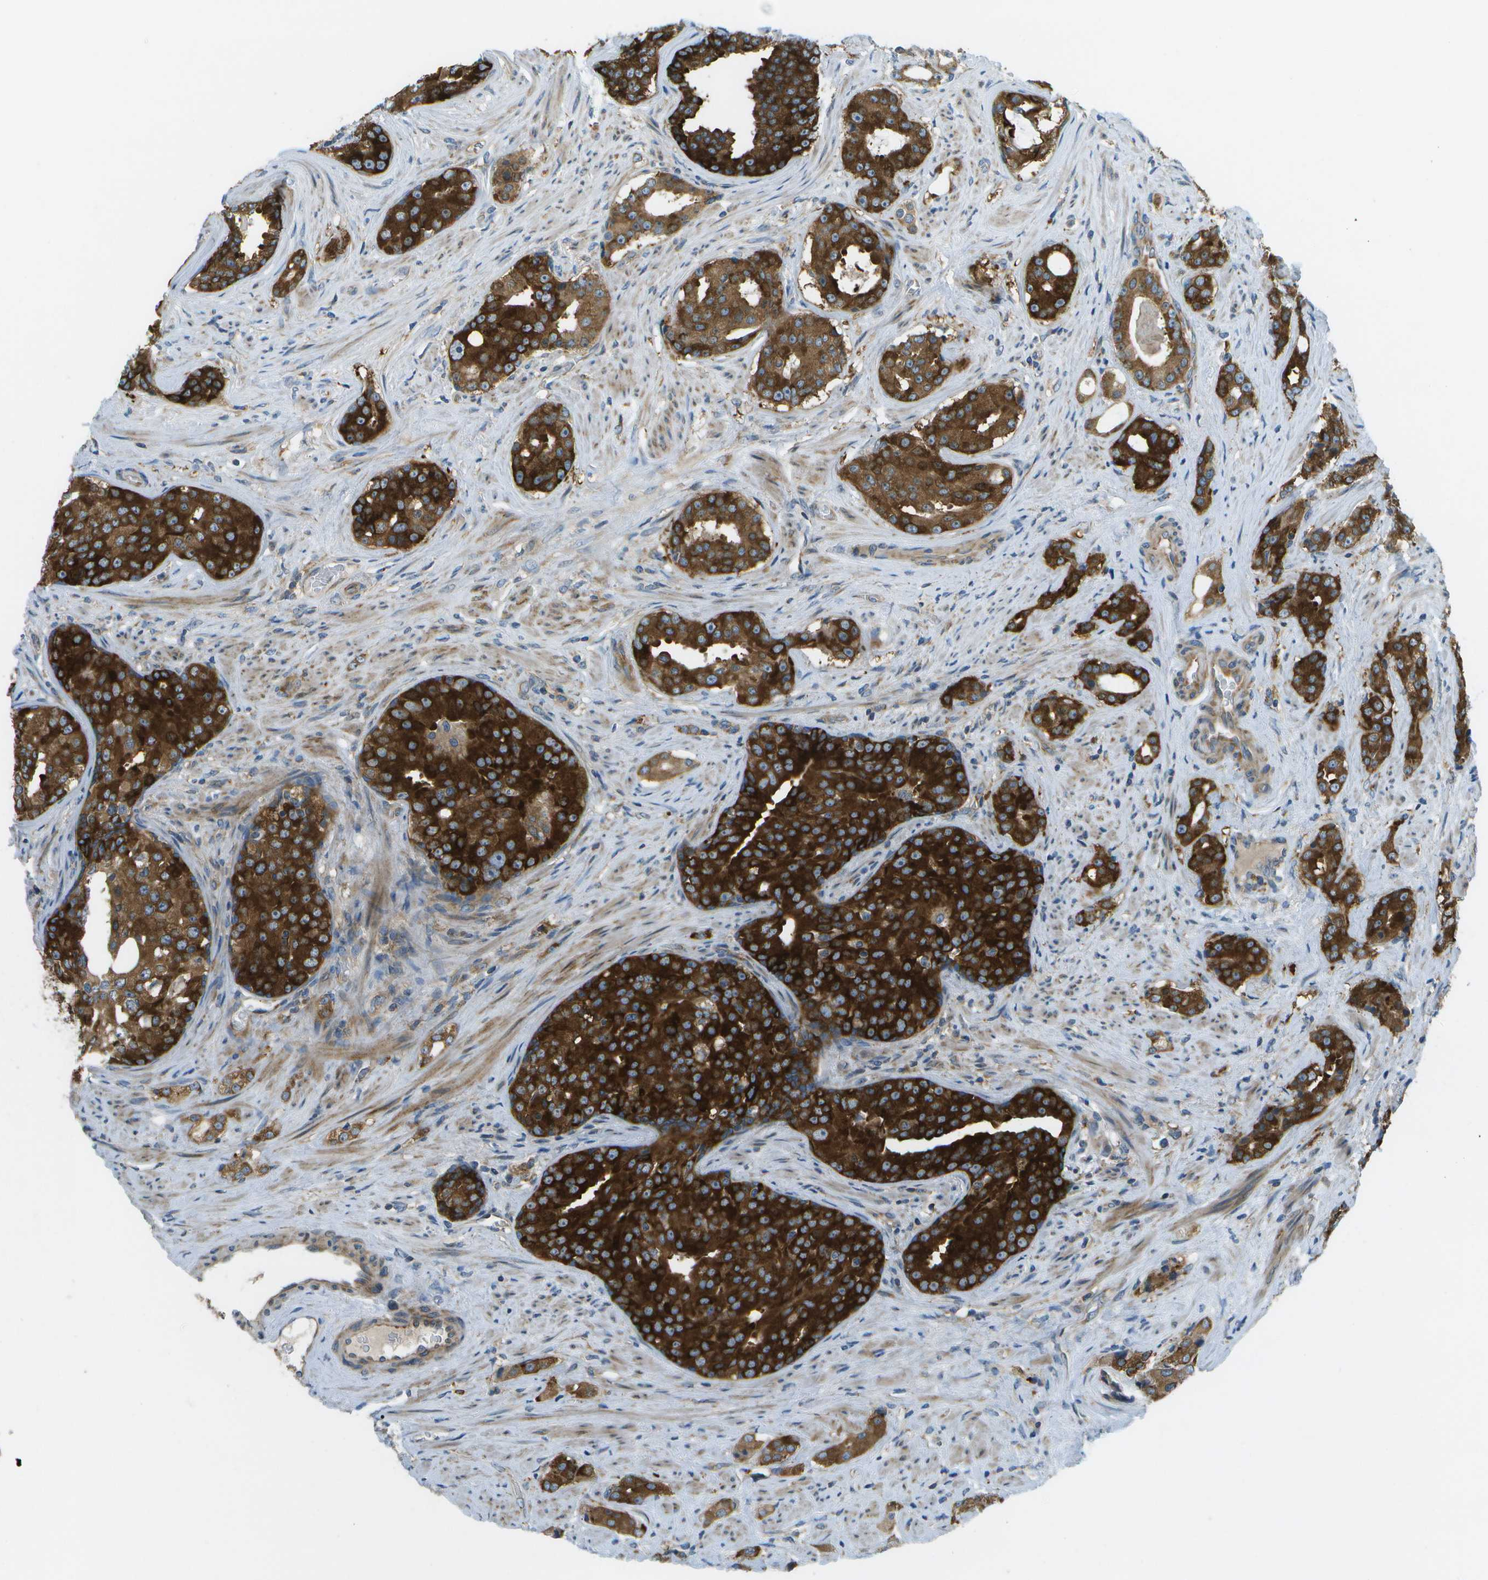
{"staining": {"intensity": "strong", "quantity": ">75%", "location": "cytoplasmic/membranous"}, "tissue": "prostate cancer", "cell_type": "Tumor cells", "image_type": "cancer", "snomed": [{"axis": "morphology", "description": "Adenocarcinoma, High grade"}, {"axis": "topography", "description": "Prostate"}], "caption": "Immunohistochemistry photomicrograph of neoplastic tissue: prostate high-grade adenocarcinoma stained using immunohistochemistry (IHC) displays high levels of strong protein expression localized specifically in the cytoplasmic/membranous of tumor cells, appearing as a cytoplasmic/membranous brown color.", "gene": "WNK2", "patient": {"sex": "male", "age": 71}}